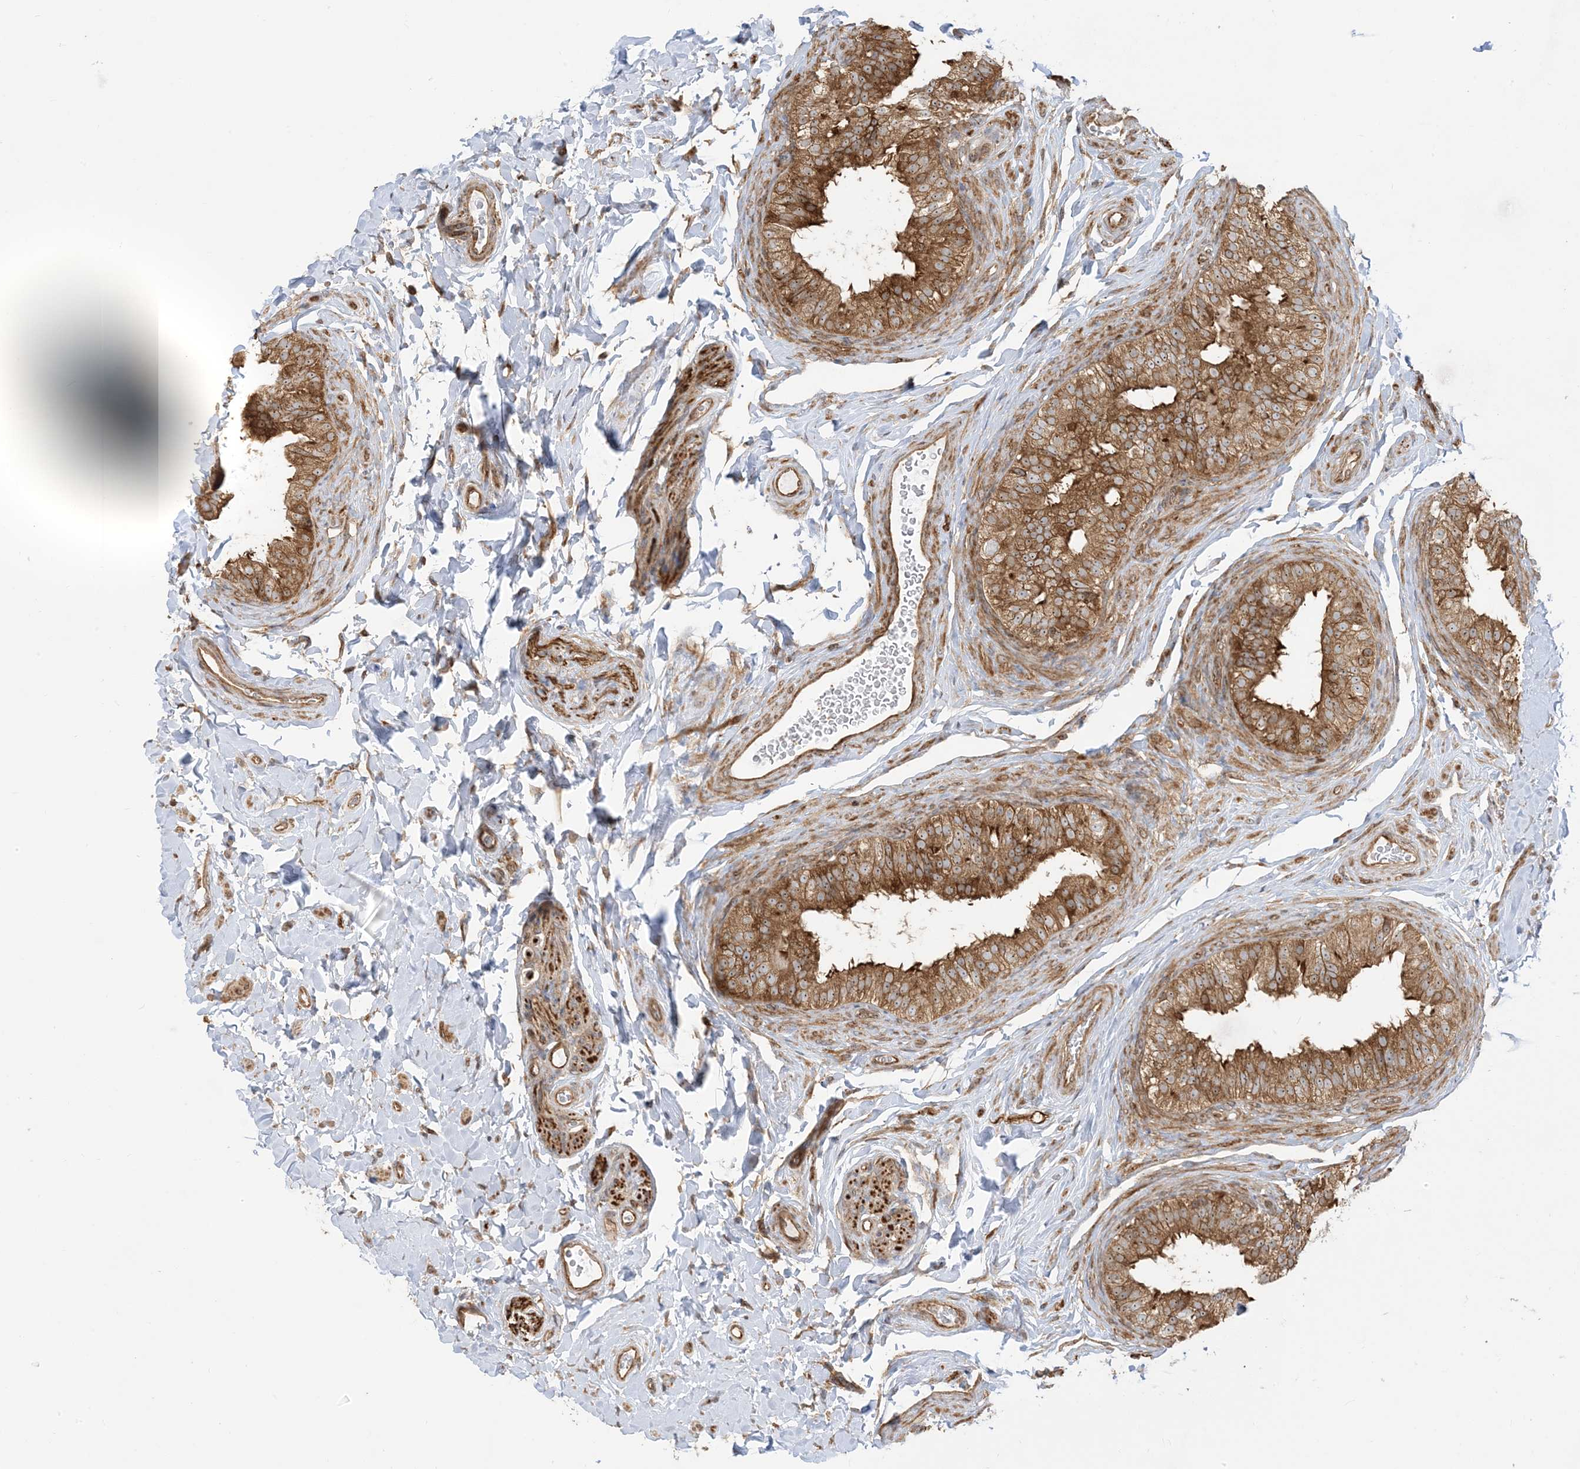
{"staining": {"intensity": "strong", "quantity": ">75%", "location": "cytoplasmic/membranous,nuclear"}, "tissue": "epididymis", "cell_type": "Glandular cells", "image_type": "normal", "snomed": [{"axis": "morphology", "description": "Normal tissue, NOS"}, {"axis": "topography", "description": "Epididymis"}], "caption": "DAB (3,3'-diaminobenzidine) immunohistochemical staining of normal human epididymis displays strong cytoplasmic/membranous,nuclear protein staining in about >75% of glandular cells.", "gene": "SRP72", "patient": {"sex": "male", "age": 49}}